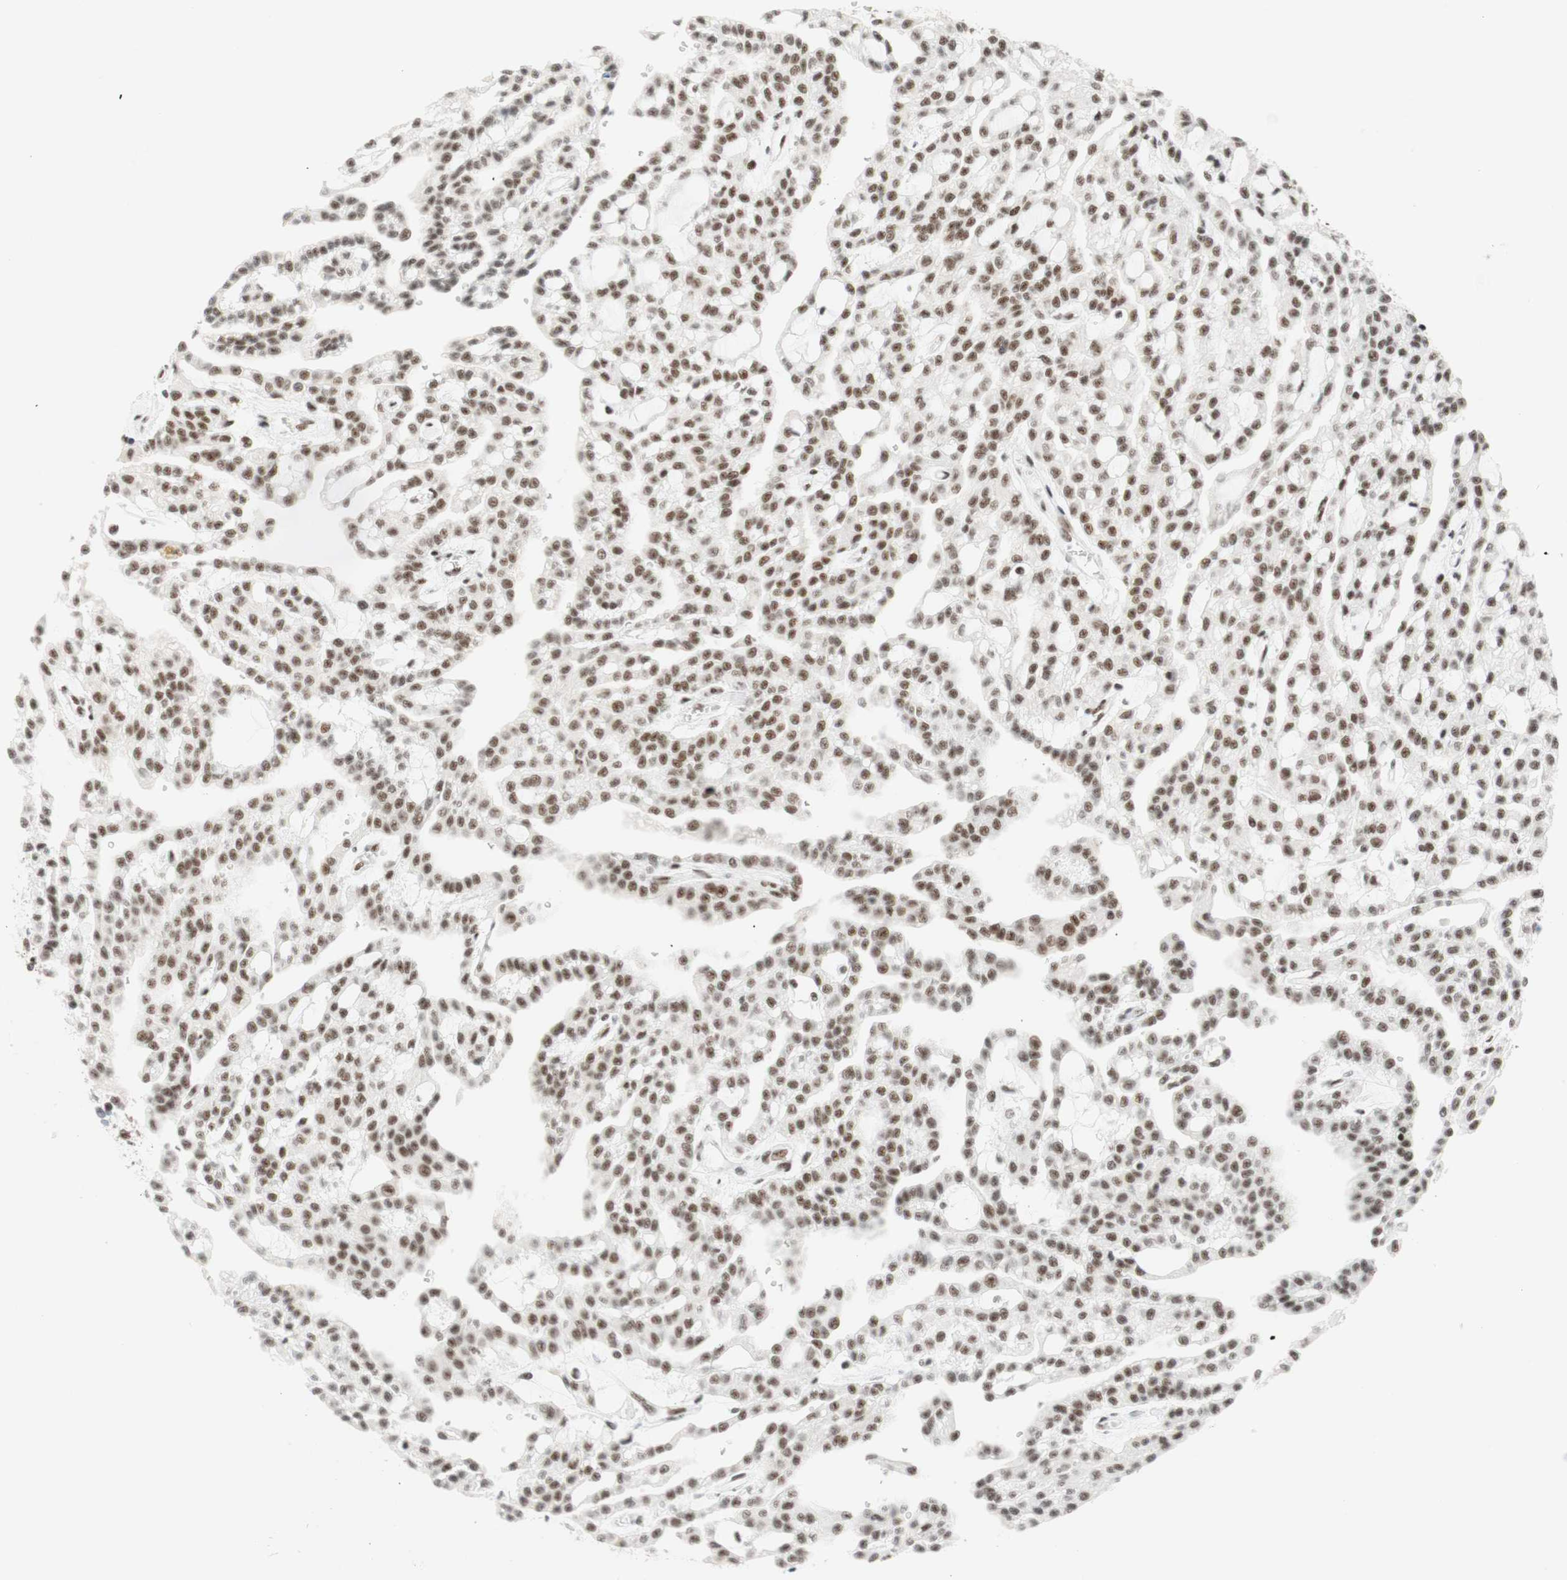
{"staining": {"intensity": "moderate", "quantity": "25%-75%", "location": "nuclear"}, "tissue": "renal cancer", "cell_type": "Tumor cells", "image_type": "cancer", "snomed": [{"axis": "morphology", "description": "Adenocarcinoma, NOS"}, {"axis": "topography", "description": "Kidney"}], "caption": "About 25%-75% of tumor cells in adenocarcinoma (renal) exhibit moderate nuclear protein expression as visualized by brown immunohistochemical staining.", "gene": "RNF20", "patient": {"sex": "male", "age": 63}}